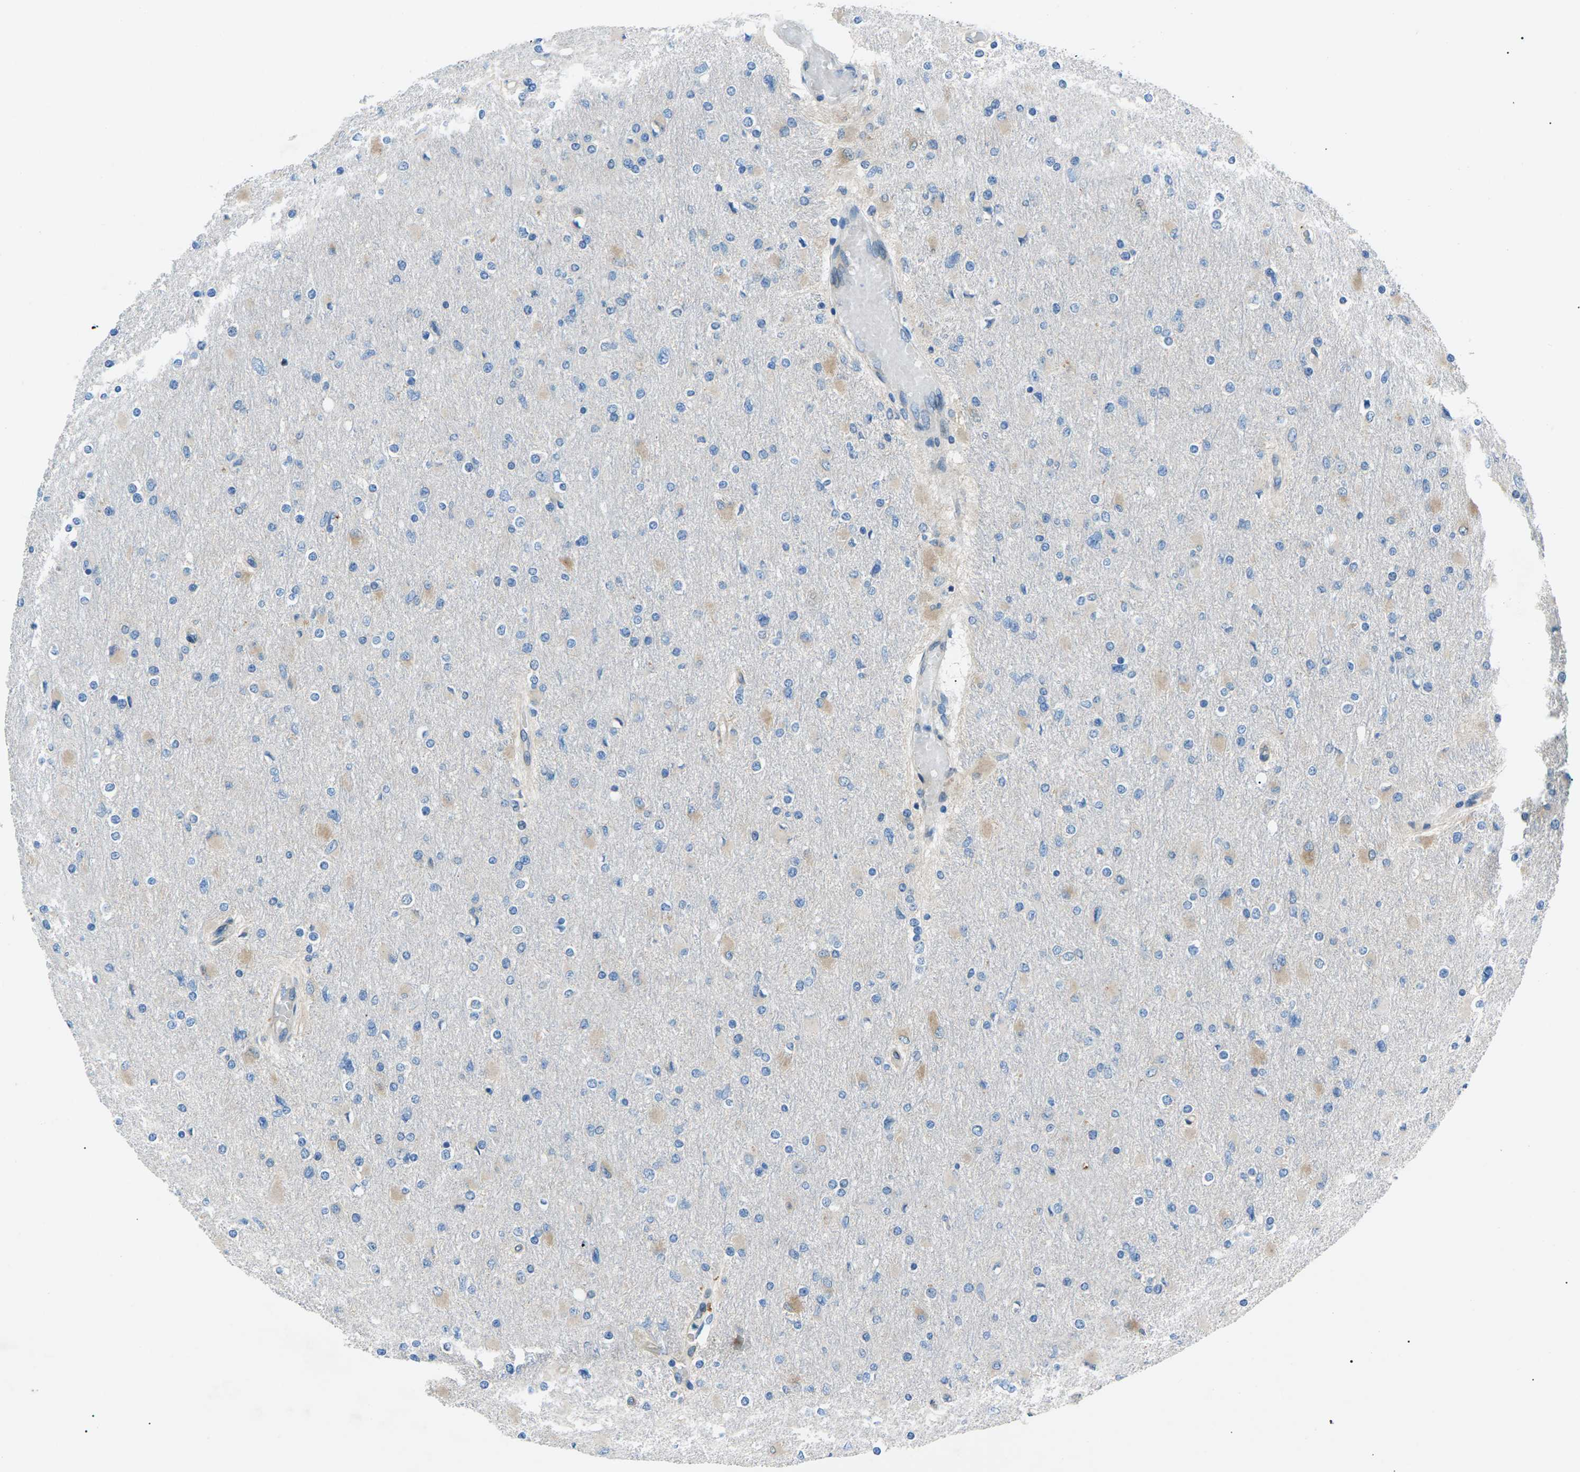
{"staining": {"intensity": "weak", "quantity": "<25%", "location": "cytoplasmic/membranous"}, "tissue": "glioma", "cell_type": "Tumor cells", "image_type": "cancer", "snomed": [{"axis": "morphology", "description": "Glioma, malignant, High grade"}, {"axis": "topography", "description": "Cerebral cortex"}], "caption": "An IHC photomicrograph of glioma is shown. There is no staining in tumor cells of glioma.", "gene": "ZDHHC24", "patient": {"sex": "female", "age": 36}}